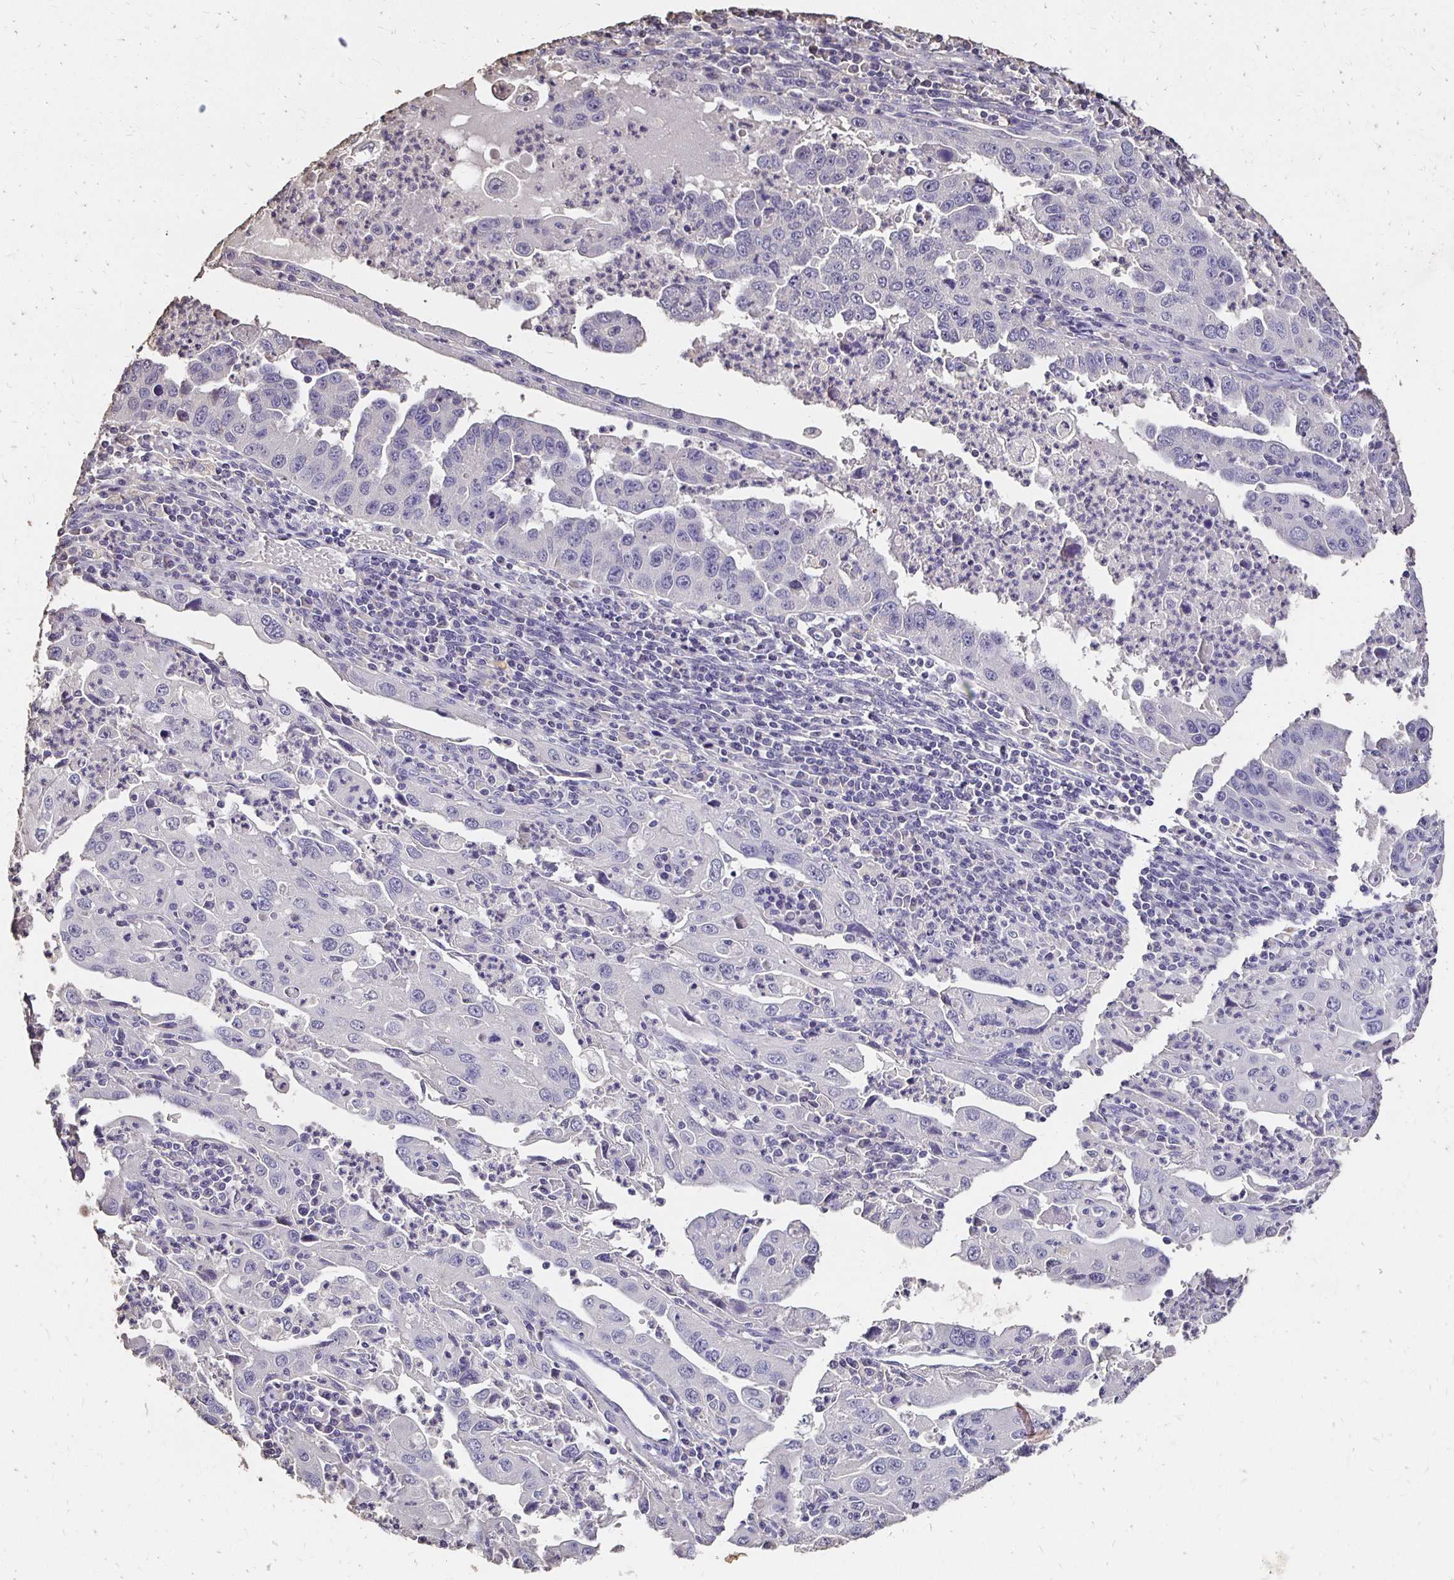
{"staining": {"intensity": "negative", "quantity": "none", "location": "none"}, "tissue": "endometrial cancer", "cell_type": "Tumor cells", "image_type": "cancer", "snomed": [{"axis": "morphology", "description": "Adenocarcinoma, NOS"}, {"axis": "topography", "description": "Uterus"}], "caption": "Immunohistochemistry (IHC) micrograph of neoplastic tissue: adenocarcinoma (endometrial) stained with DAB (3,3'-diaminobenzidine) displays no significant protein staining in tumor cells.", "gene": "UGT1A6", "patient": {"sex": "female", "age": 62}}